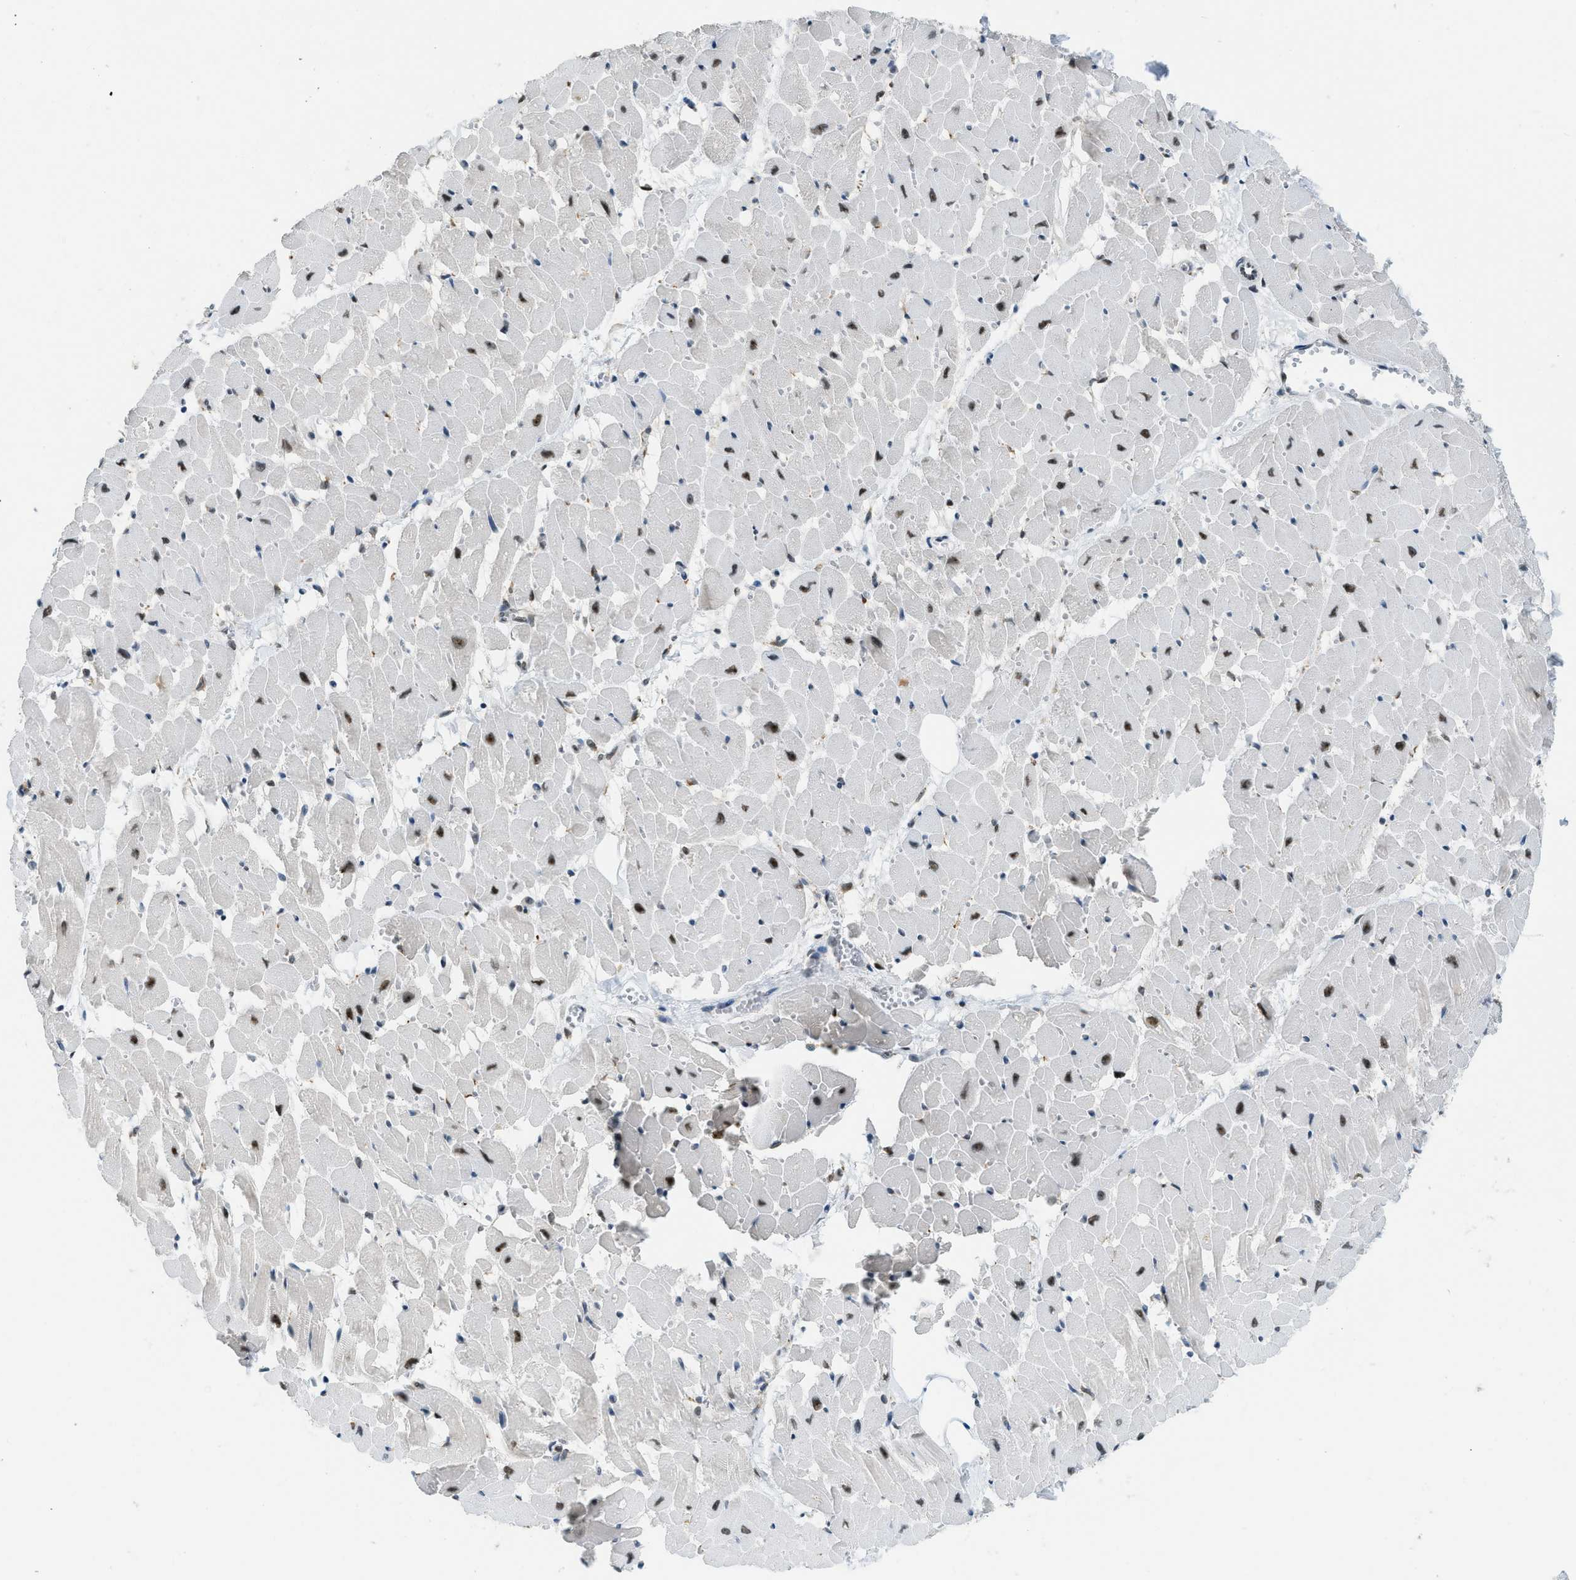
{"staining": {"intensity": "strong", "quantity": ">75%", "location": "nuclear"}, "tissue": "heart muscle", "cell_type": "Cardiomyocytes", "image_type": "normal", "snomed": [{"axis": "morphology", "description": "Normal tissue, NOS"}, {"axis": "topography", "description": "Heart"}], "caption": "Immunohistochemistry (IHC) (DAB (3,3'-diaminobenzidine)) staining of unremarkable human heart muscle reveals strong nuclear protein positivity in about >75% of cardiomyocytes. (DAB (3,3'-diaminobenzidine) IHC with brightfield microscopy, high magnification).", "gene": "URB1", "patient": {"sex": "female", "age": 19}}